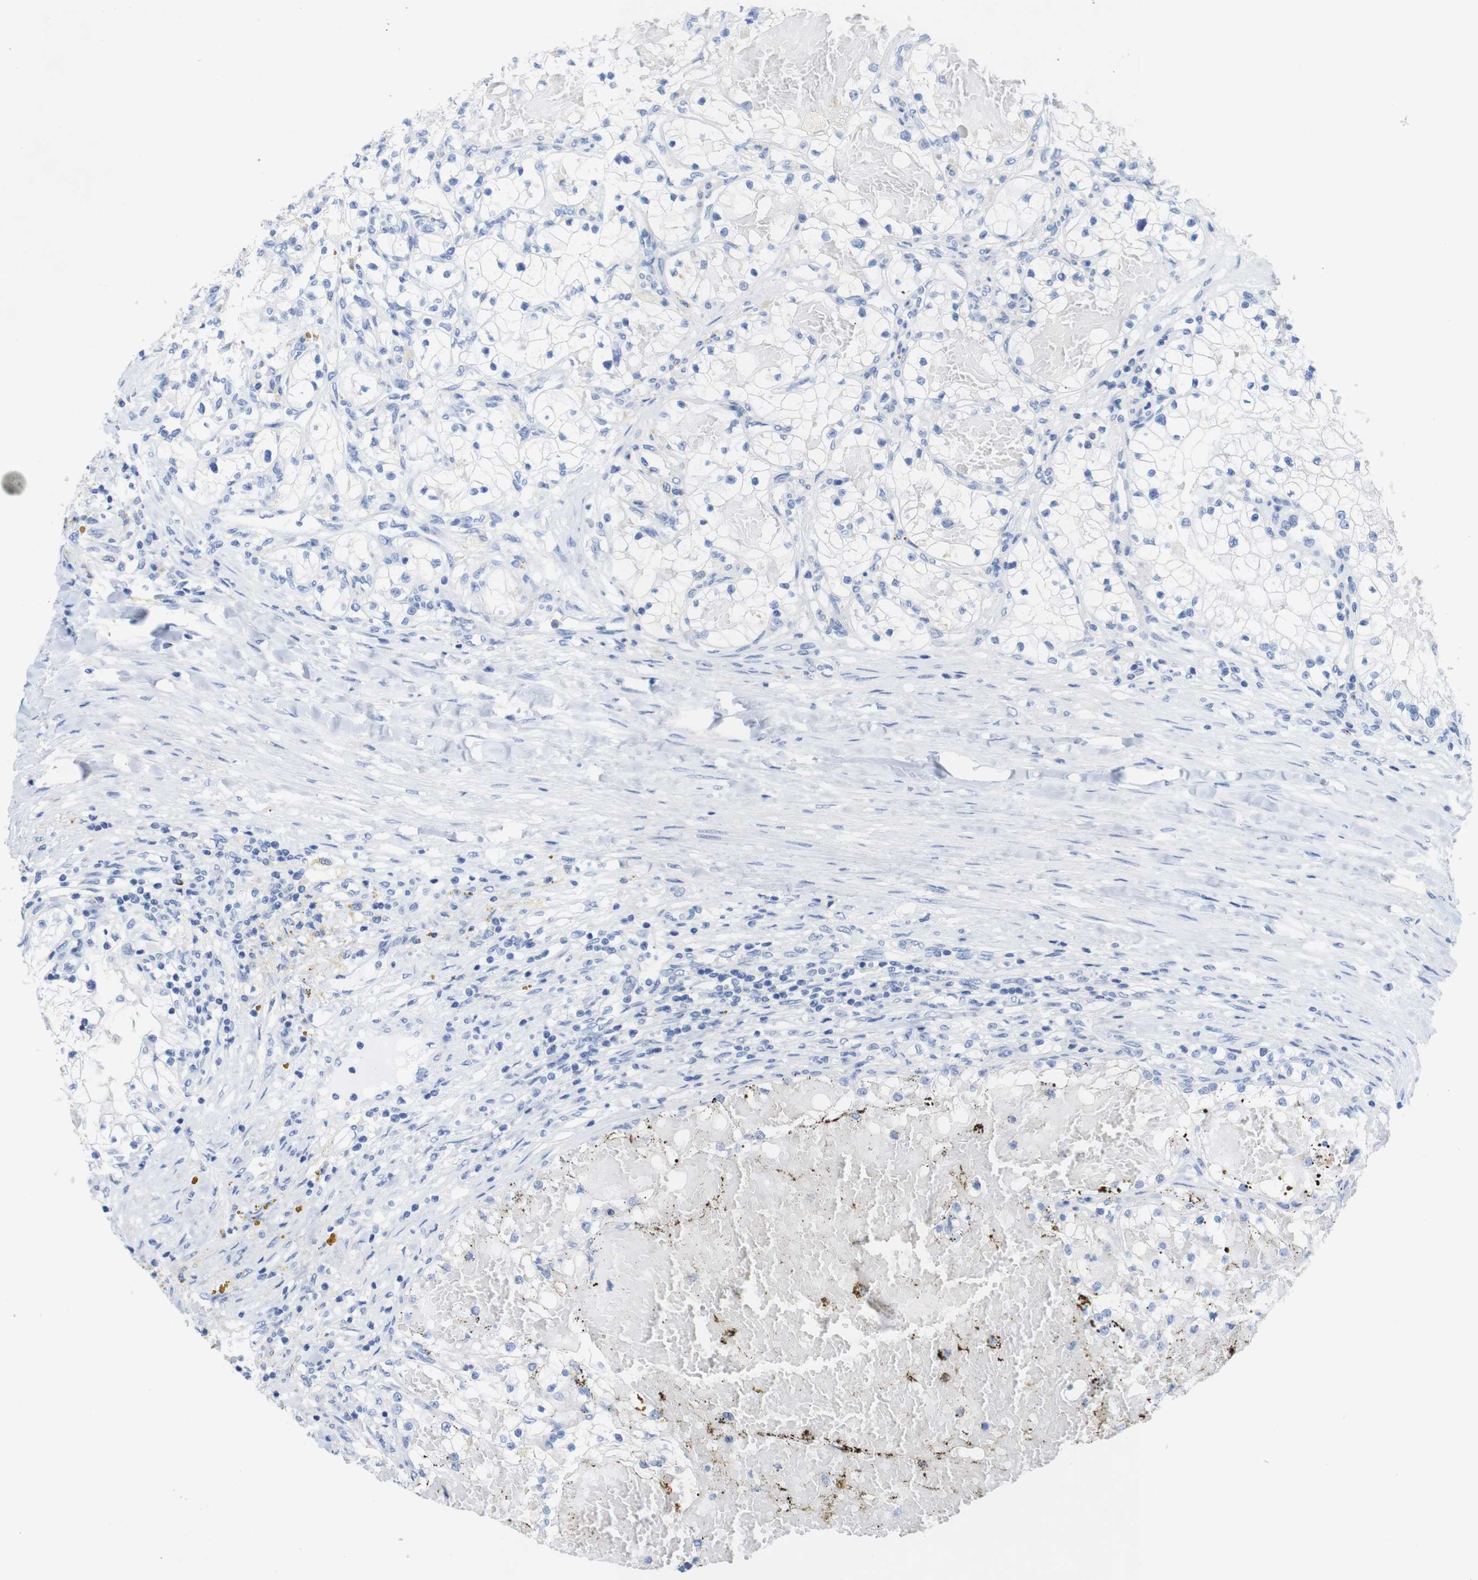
{"staining": {"intensity": "negative", "quantity": "none", "location": "none"}, "tissue": "renal cancer", "cell_type": "Tumor cells", "image_type": "cancer", "snomed": [{"axis": "morphology", "description": "Adenocarcinoma, NOS"}, {"axis": "topography", "description": "Kidney"}], "caption": "Immunohistochemical staining of adenocarcinoma (renal) reveals no significant expression in tumor cells.", "gene": "LAG3", "patient": {"sex": "male", "age": 68}}